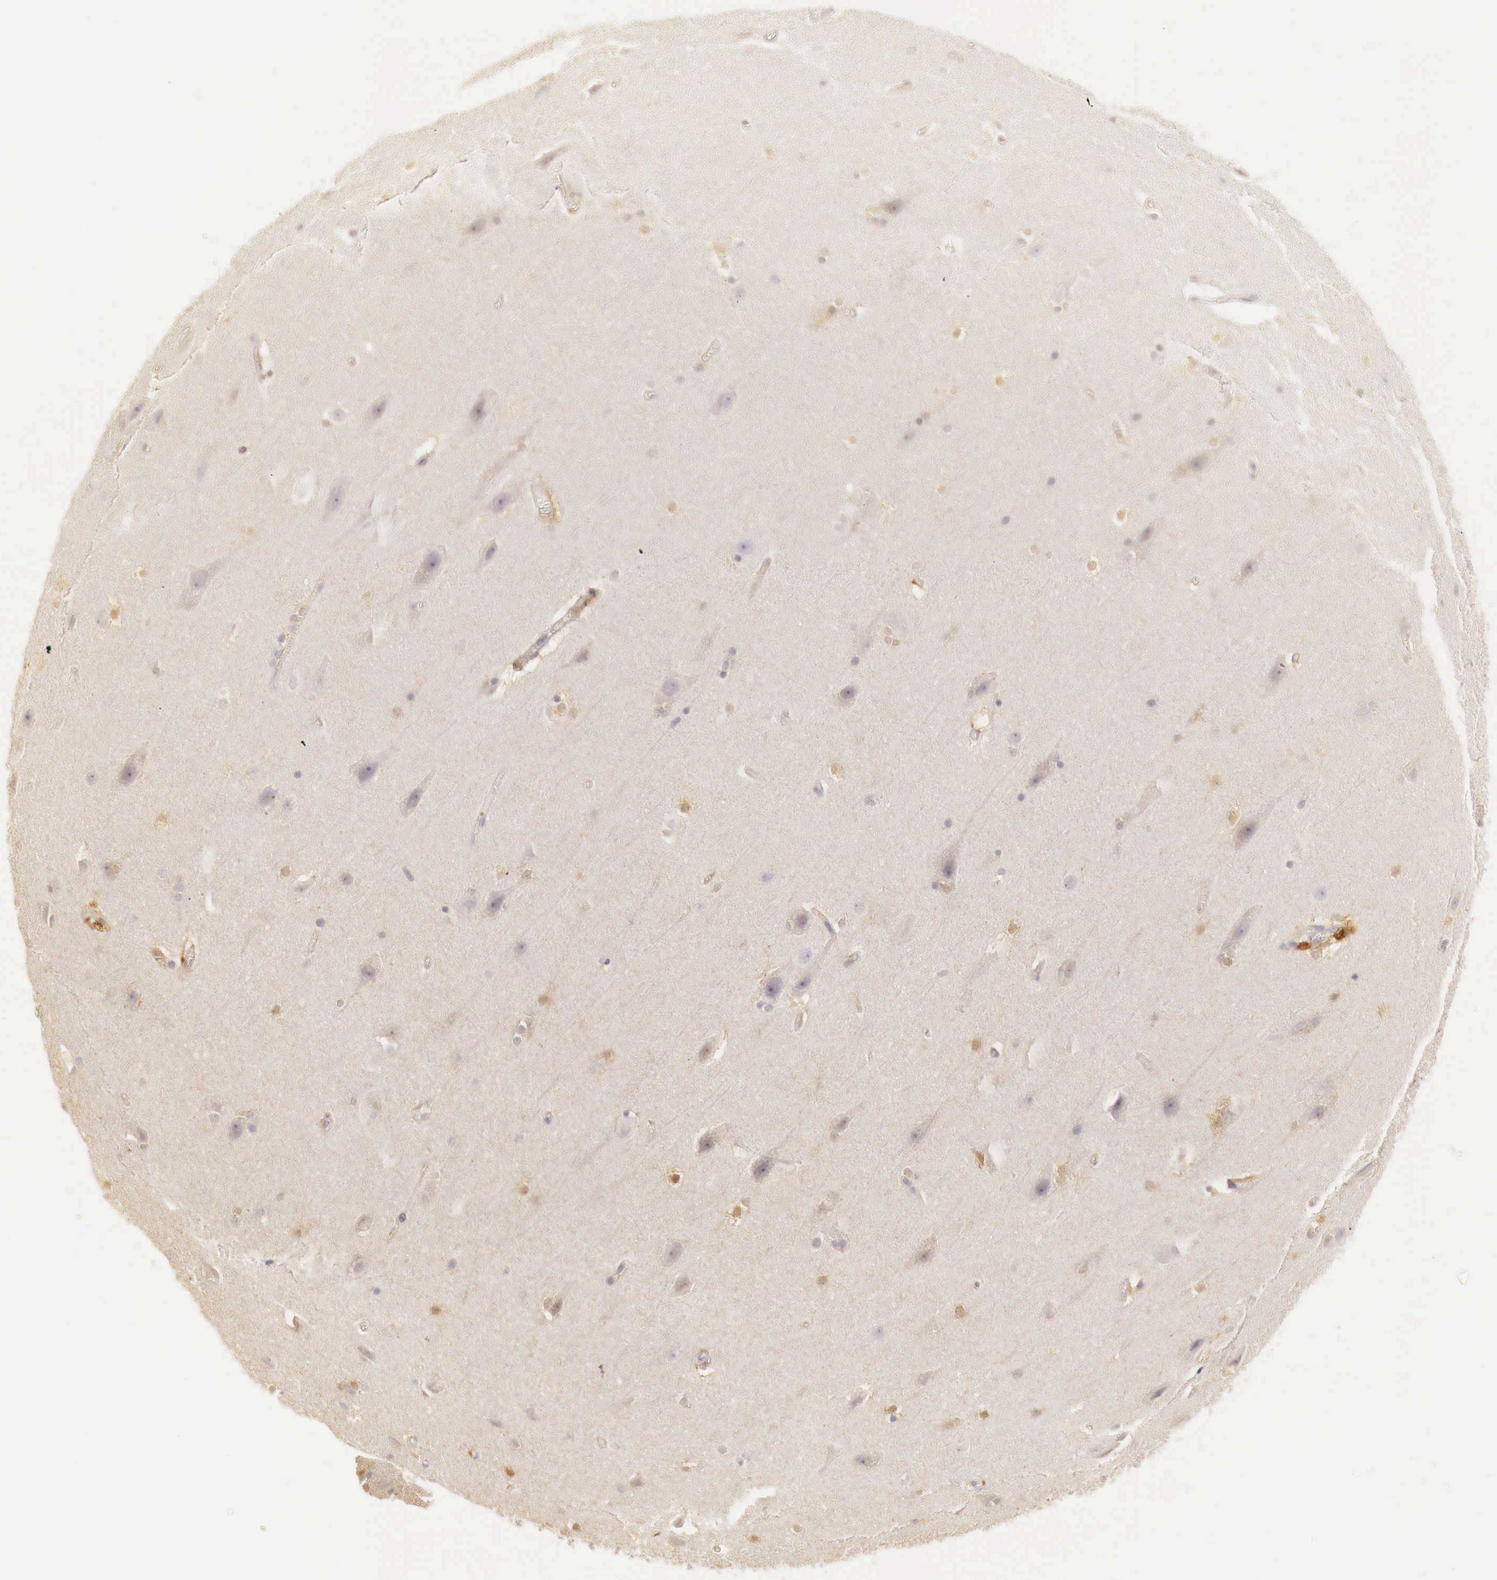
{"staining": {"intensity": "moderate", "quantity": "25%-75%", "location": "cytoplasmic/membranous"}, "tissue": "cerebral cortex", "cell_type": "Endothelial cells", "image_type": "normal", "snomed": [{"axis": "morphology", "description": "Normal tissue, NOS"}, {"axis": "topography", "description": "Cerebral cortex"}, {"axis": "topography", "description": "Hippocampus"}], "caption": "DAB immunohistochemical staining of benign cerebral cortex exhibits moderate cytoplasmic/membranous protein positivity in approximately 25%-75% of endothelial cells. (DAB IHC with brightfield microscopy, high magnification).", "gene": "RENBP", "patient": {"sex": "female", "age": 19}}